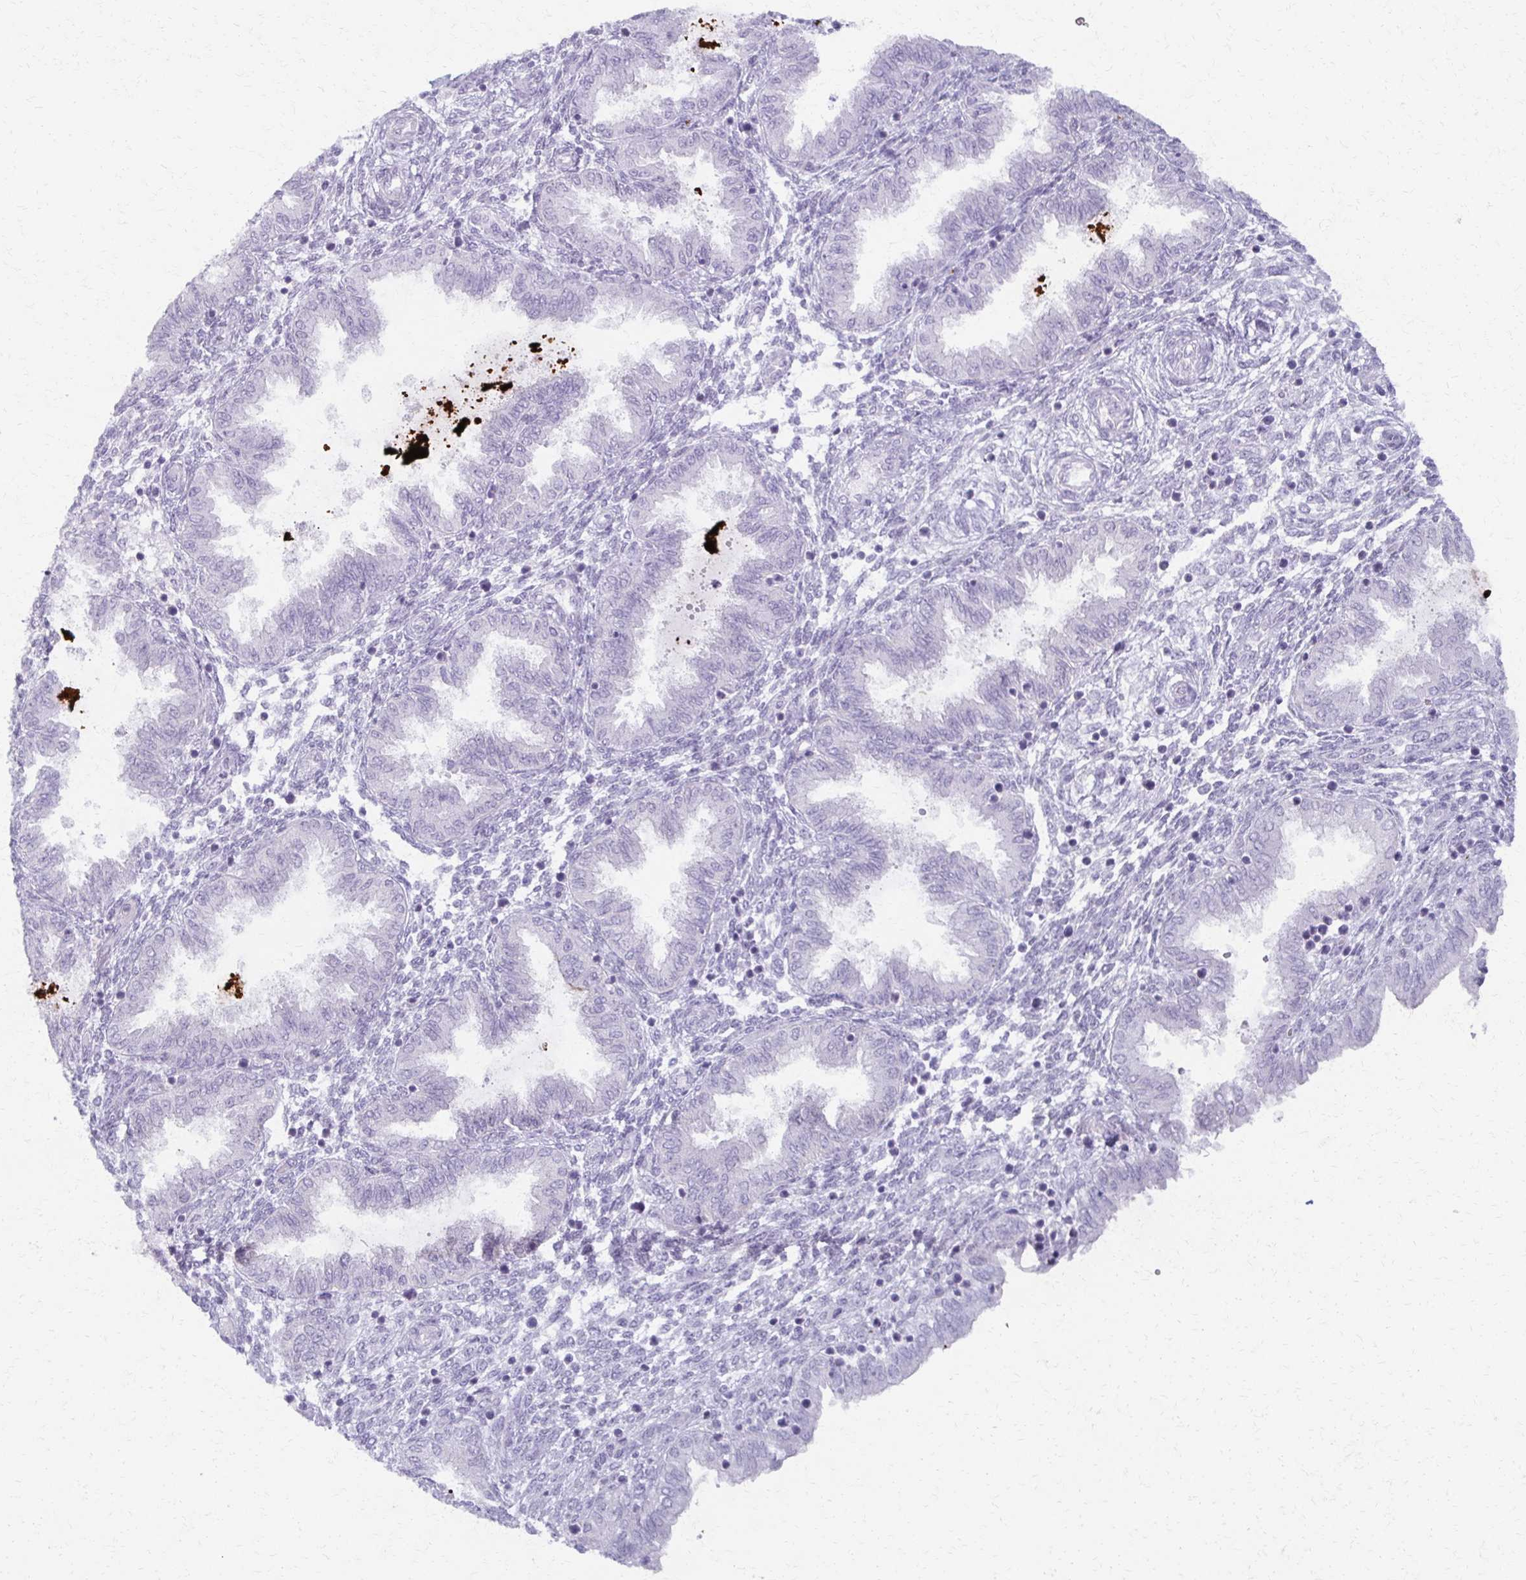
{"staining": {"intensity": "negative", "quantity": "none", "location": "none"}, "tissue": "endometrium", "cell_type": "Cells in endometrial stroma", "image_type": "normal", "snomed": [{"axis": "morphology", "description": "Normal tissue, NOS"}, {"axis": "topography", "description": "Endometrium"}], "caption": "An IHC histopathology image of benign endometrium is shown. There is no staining in cells in endometrial stroma of endometrium. (DAB (3,3'-diaminobenzidine) immunohistochemistry visualized using brightfield microscopy, high magnification).", "gene": "MORC4", "patient": {"sex": "female", "age": 33}}